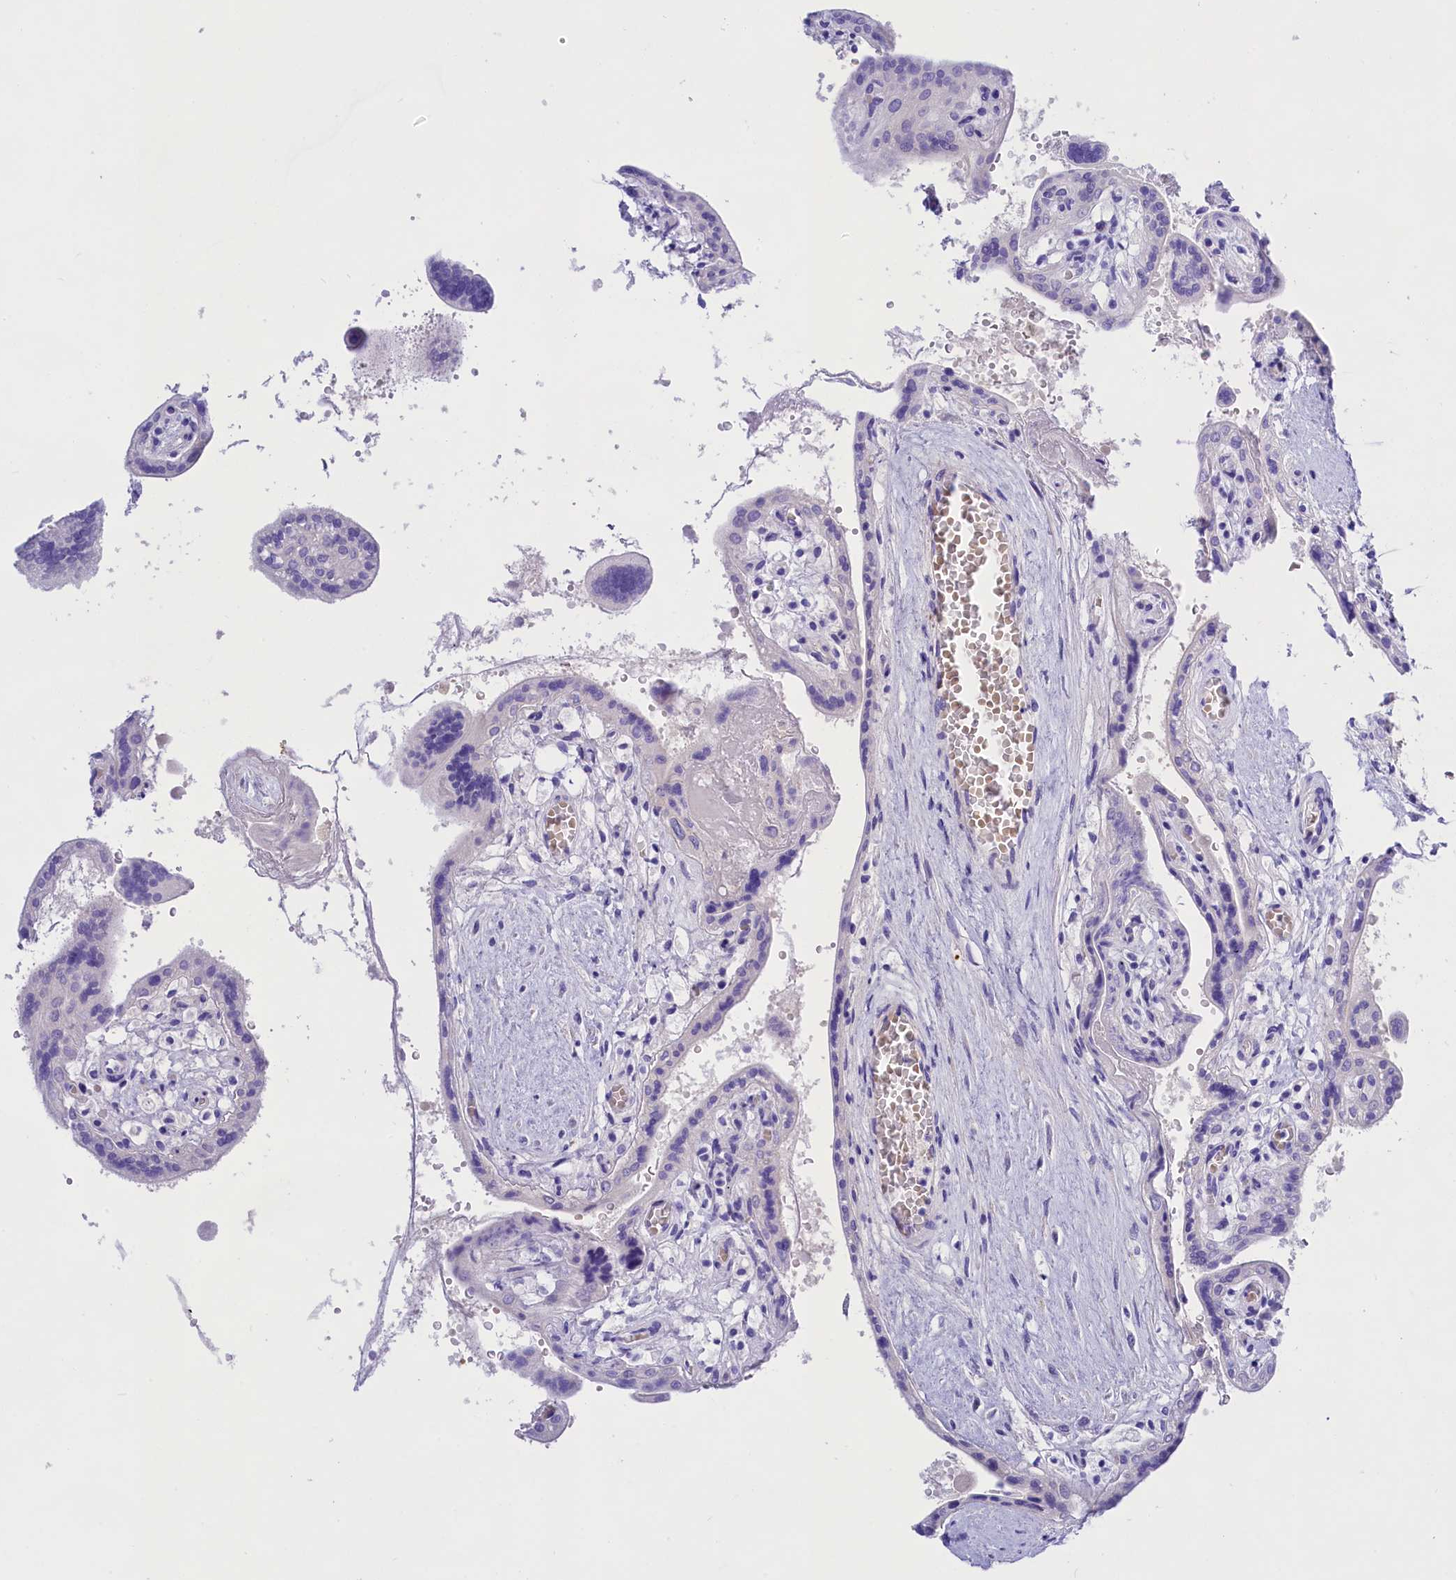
{"staining": {"intensity": "moderate", "quantity": "25%-75%", "location": "cytoplasmic/membranous"}, "tissue": "placenta", "cell_type": "Trophoblastic cells", "image_type": "normal", "snomed": [{"axis": "morphology", "description": "Normal tissue, NOS"}, {"axis": "topography", "description": "Placenta"}], "caption": "High-magnification brightfield microscopy of benign placenta stained with DAB (brown) and counterstained with hematoxylin (blue). trophoblastic cells exhibit moderate cytoplasmic/membranous positivity is seen in approximately25%-75% of cells. (brown staining indicates protein expression, while blue staining denotes nuclei).", "gene": "PPP1R13L", "patient": {"sex": "female", "age": 37}}